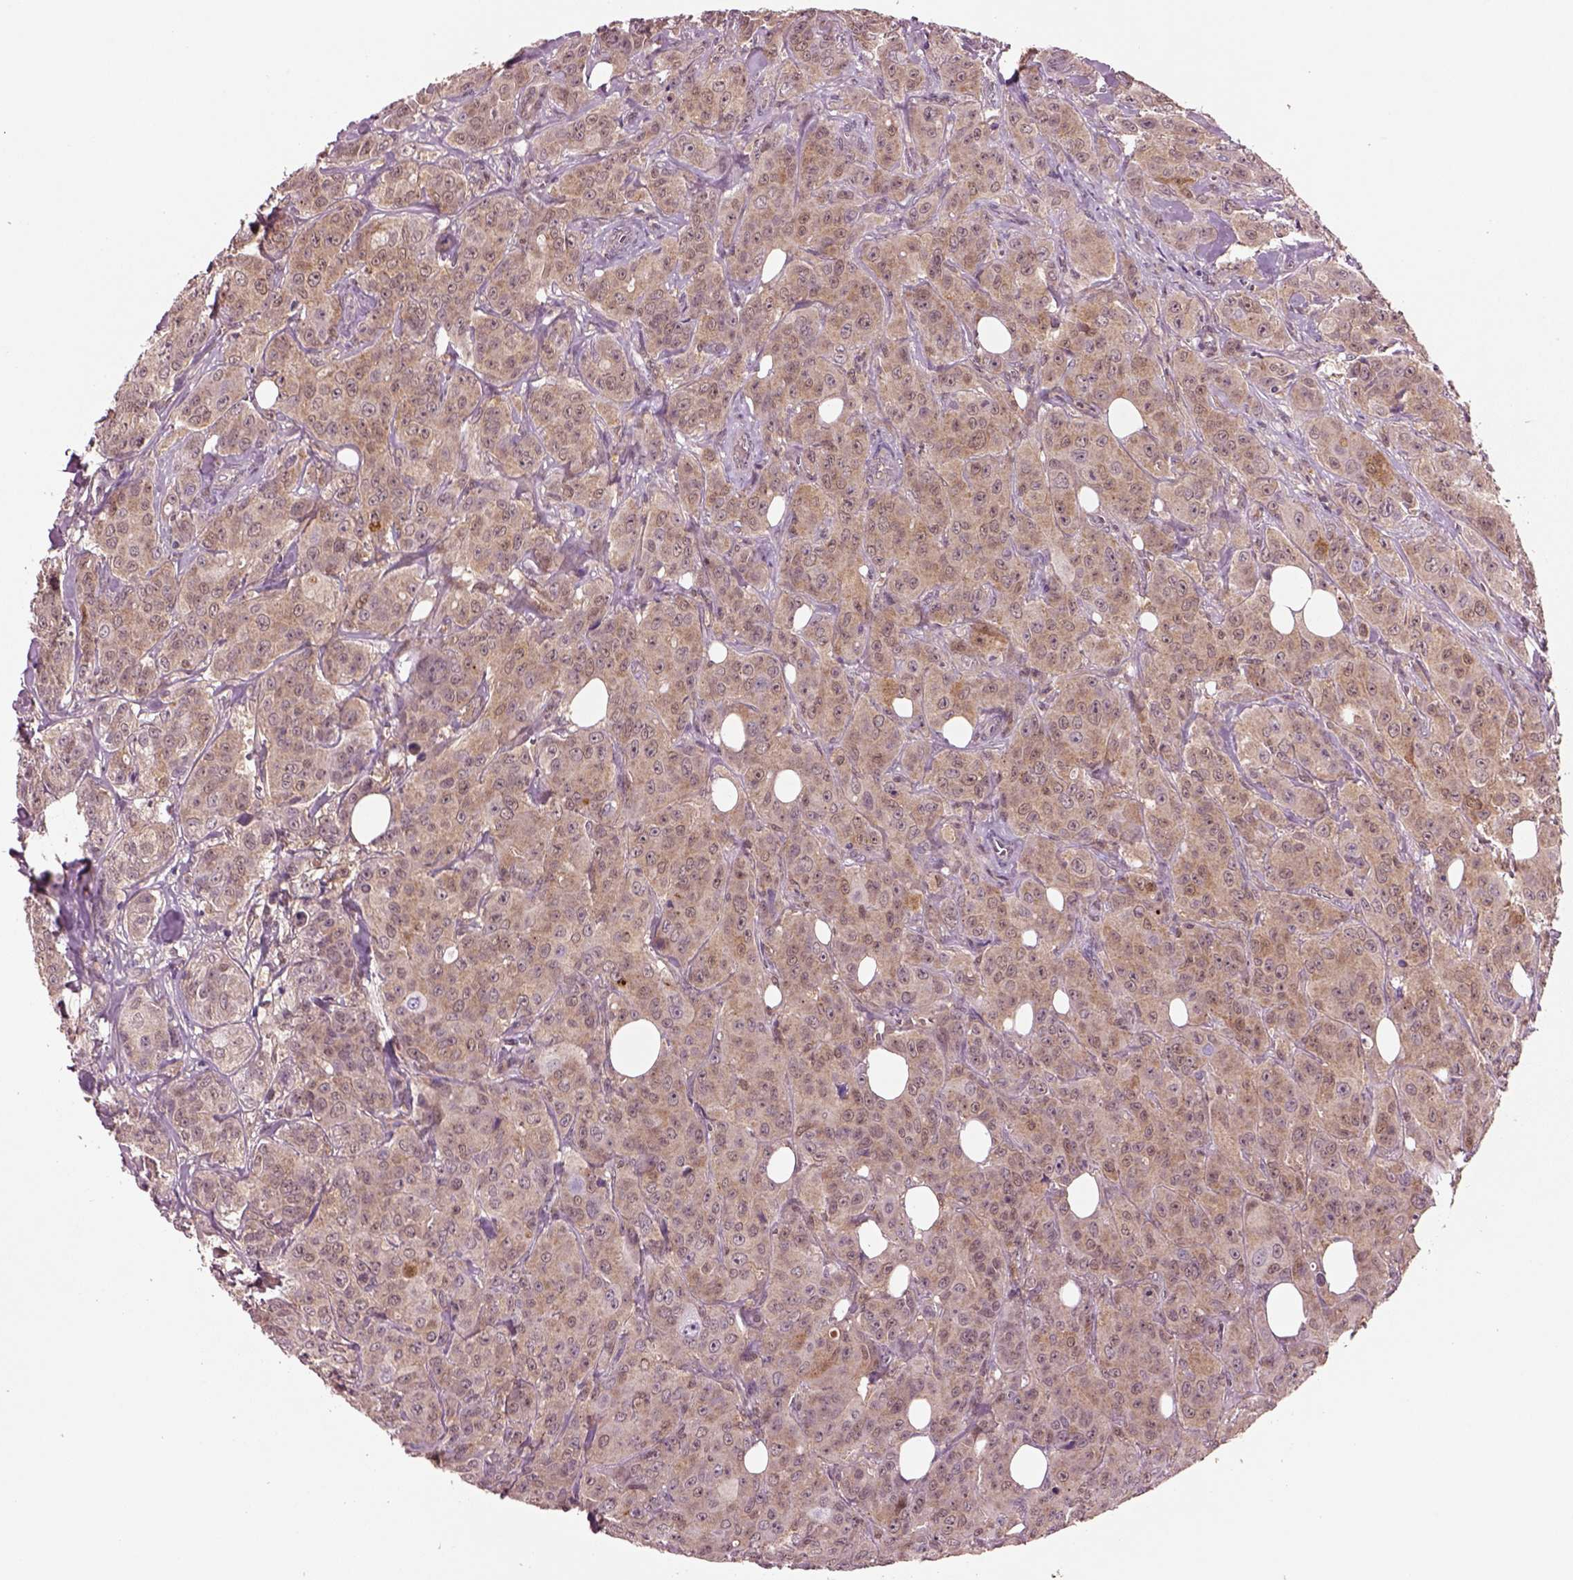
{"staining": {"intensity": "weak", "quantity": ">75%", "location": "cytoplasmic/membranous"}, "tissue": "breast cancer", "cell_type": "Tumor cells", "image_type": "cancer", "snomed": [{"axis": "morphology", "description": "Duct carcinoma"}, {"axis": "topography", "description": "Breast"}], "caption": "IHC staining of breast cancer, which exhibits low levels of weak cytoplasmic/membranous expression in about >75% of tumor cells indicating weak cytoplasmic/membranous protein positivity. The staining was performed using DAB (brown) for protein detection and nuclei were counterstained in hematoxylin (blue).", "gene": "MDP1", "patient": {"sex": "female", "age": 43}}